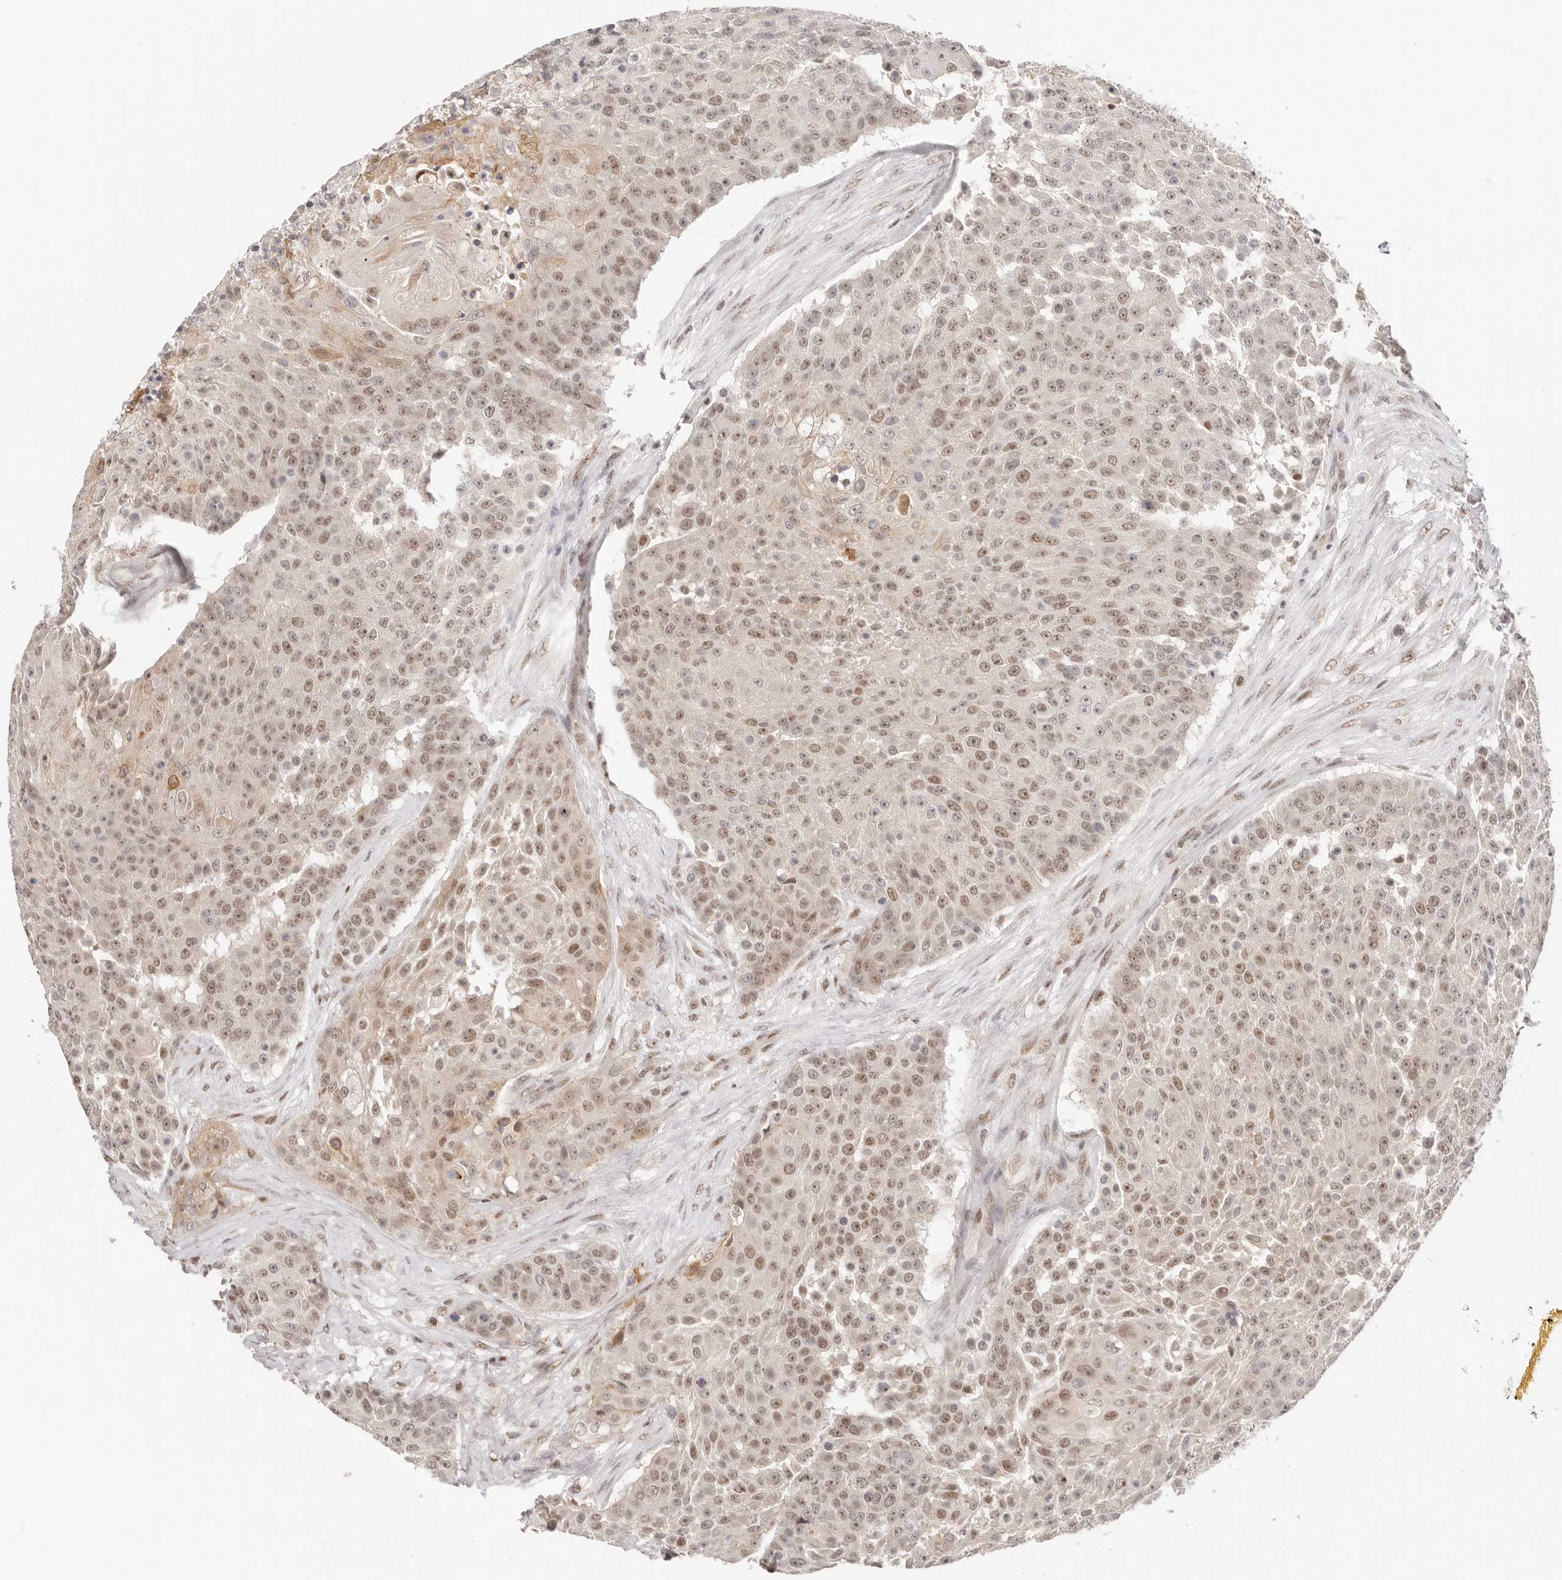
{"staining": {"intensity": "moderate", "quantity": ">75%", "location": "nuclear"}, "tissue": "urothelial cancer", "cell_type": "Tumor cells", "image_type": "cancer", "snomed": [{"axis": "morphology", "description": "Urothelial carcinoma, High grade"}, {"axis": "topography", "description": "Urinary bladder"}], "caption": "Moderate nuclear expression for a protein is appreciated in approximately >75% of tumor cells of urothelial cancer using immunohistochemistry (IHC).", "gene": "RFC3", "patient": {"sex": "female", "age": 63}}